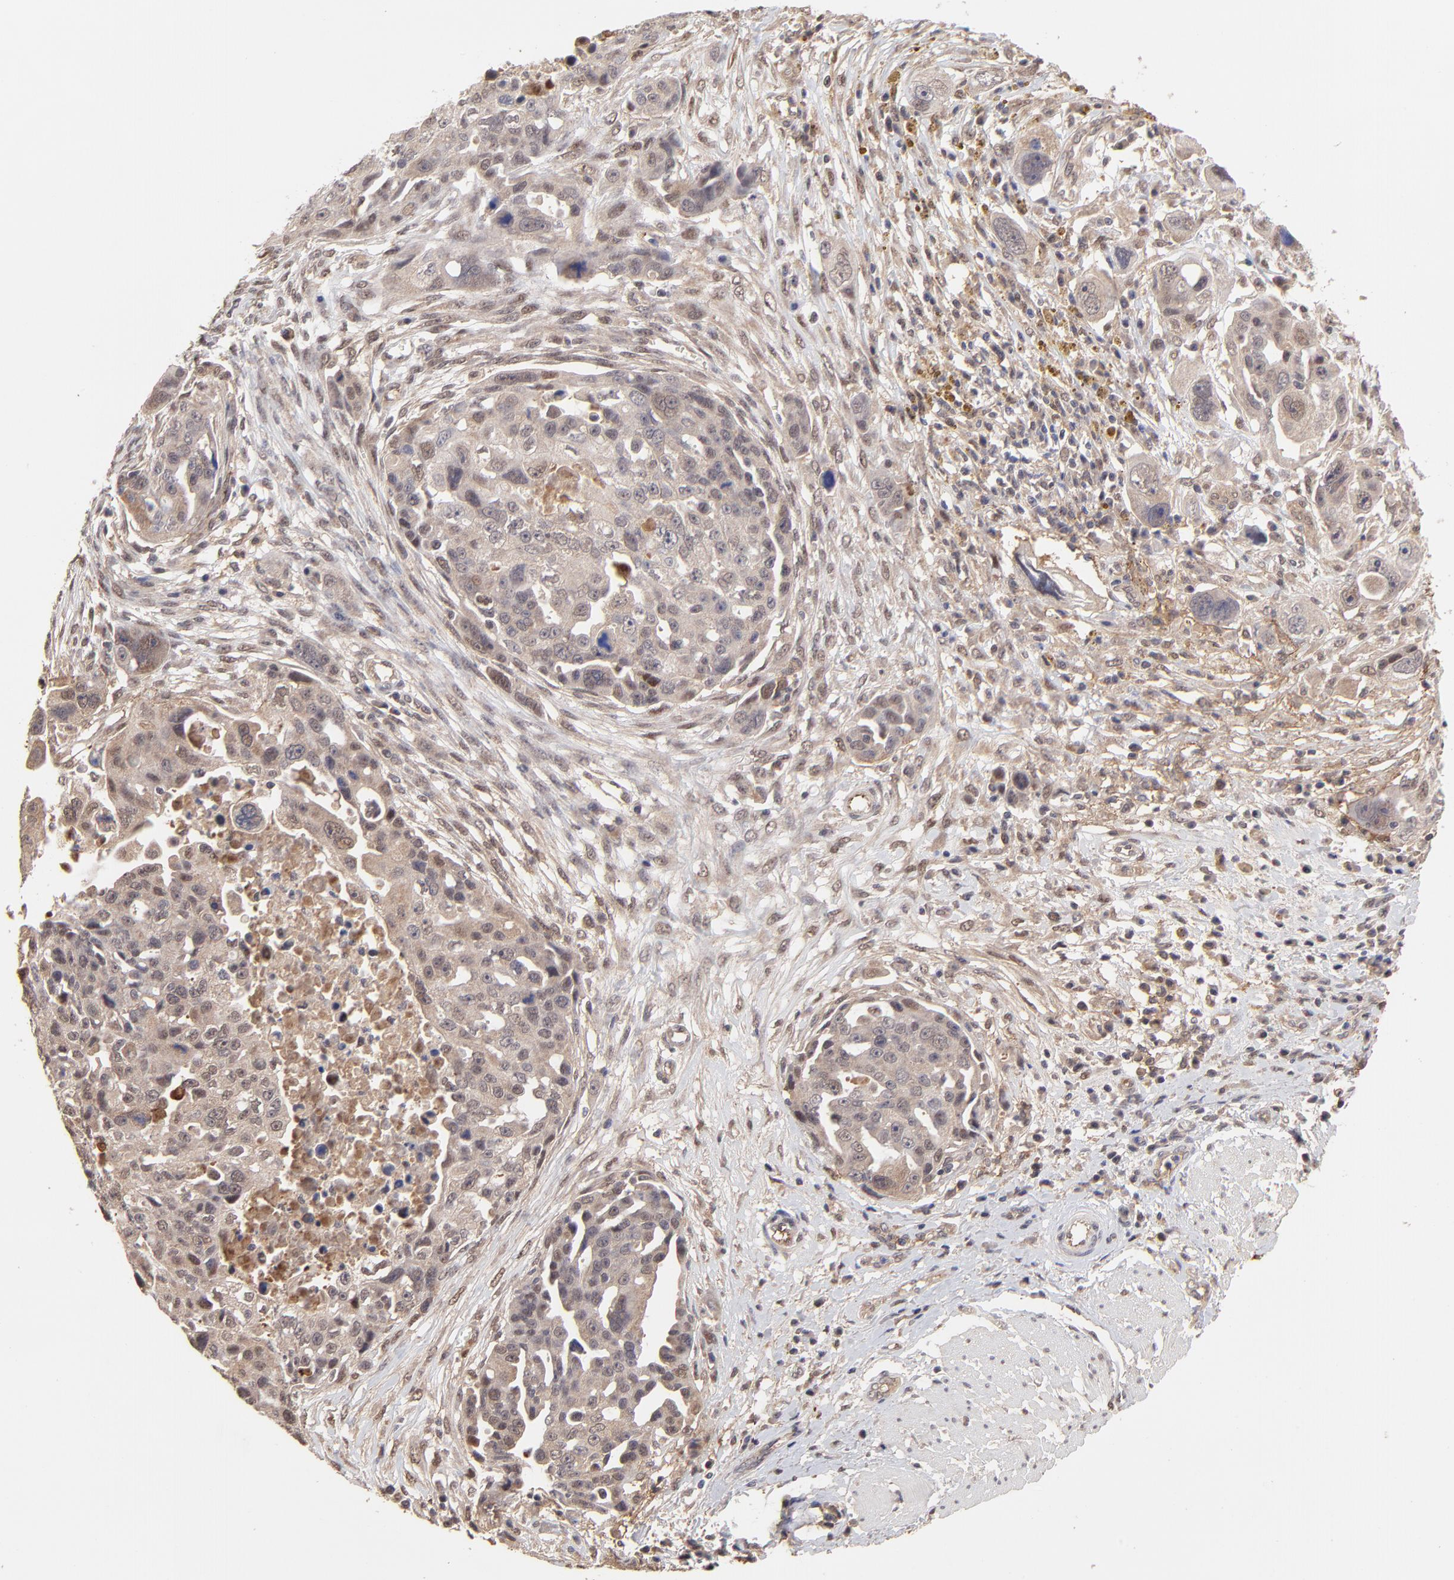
{"staining": {"intensity": "weak", "quantity": "<25%", "location": "cytoplasmic/membranous,nuclear"}, "tissue": "ovarian cancer", "cell_type": "Tumor cells", "image_type": "cancer", "snomed": [{"axis": "morphology", "description": "Carcinoma, endometroid"}, {"axis": "topography", "description": "Ovary"}], "caption": "Tumor cells show no significant staining in endometroid carcinoma (ovarian).", "gene": "PSMD14", "patient": {"sex": "female", "age": 75}}